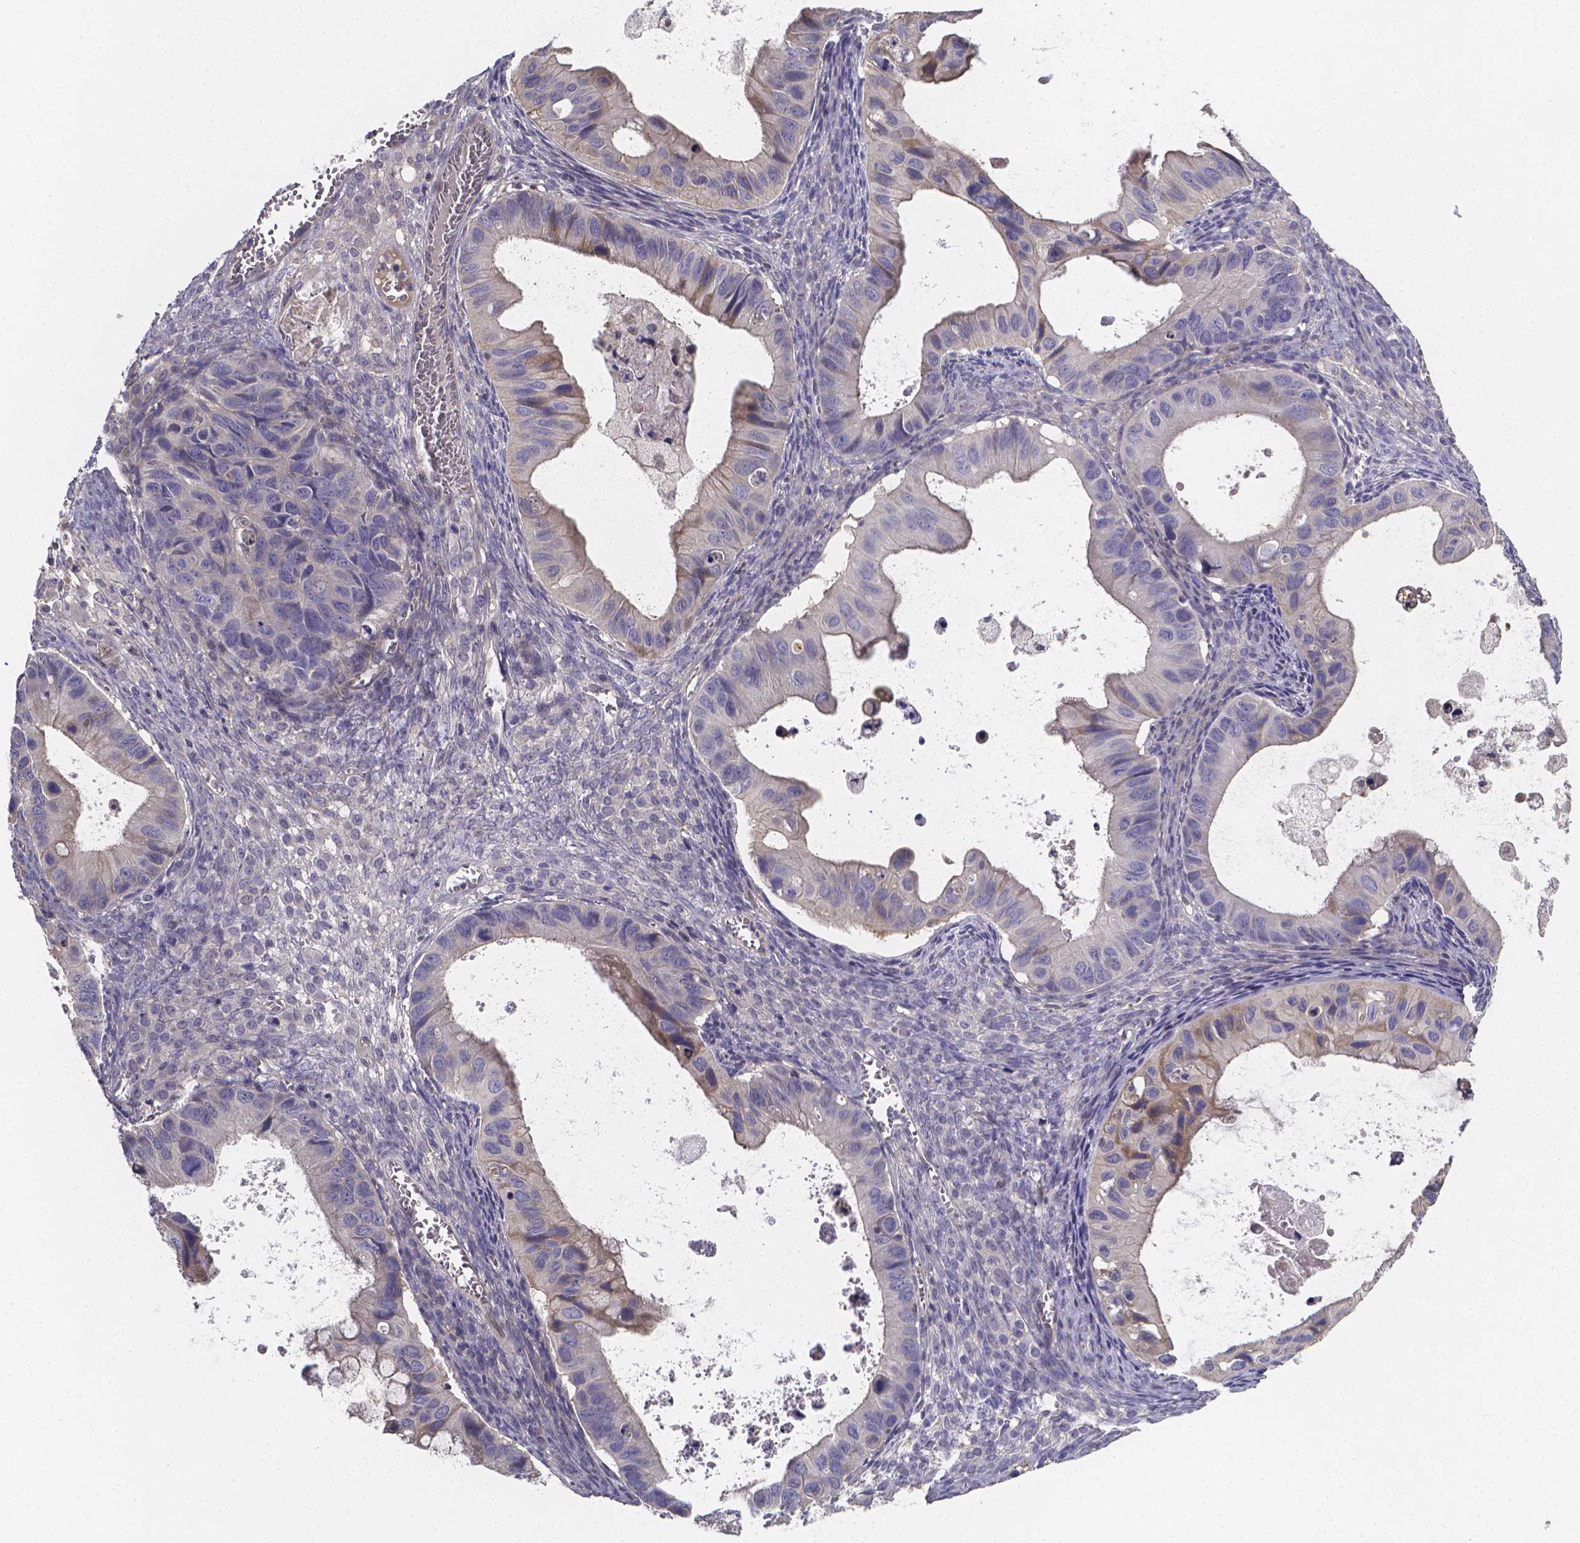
{"staining": {"intensity": "weak", "quantity": "<25%", "location": "cytoplasmic/membranous"}, "tissue": "ovarian cancer", "cell_type": "Tumor cells", "image_type": "cancer", "snomed": [{"axis": "morphology", "description": "Cystadenocarcinoma, mucinous, NOS"}, {"axis": "topography", "description": "Ovary"}], "caption": "Image shows no protein expression in tumor cells of ovarian cancer tissue.", "gene": "PAH", "patient": {"sex": "female", "age": 64}}